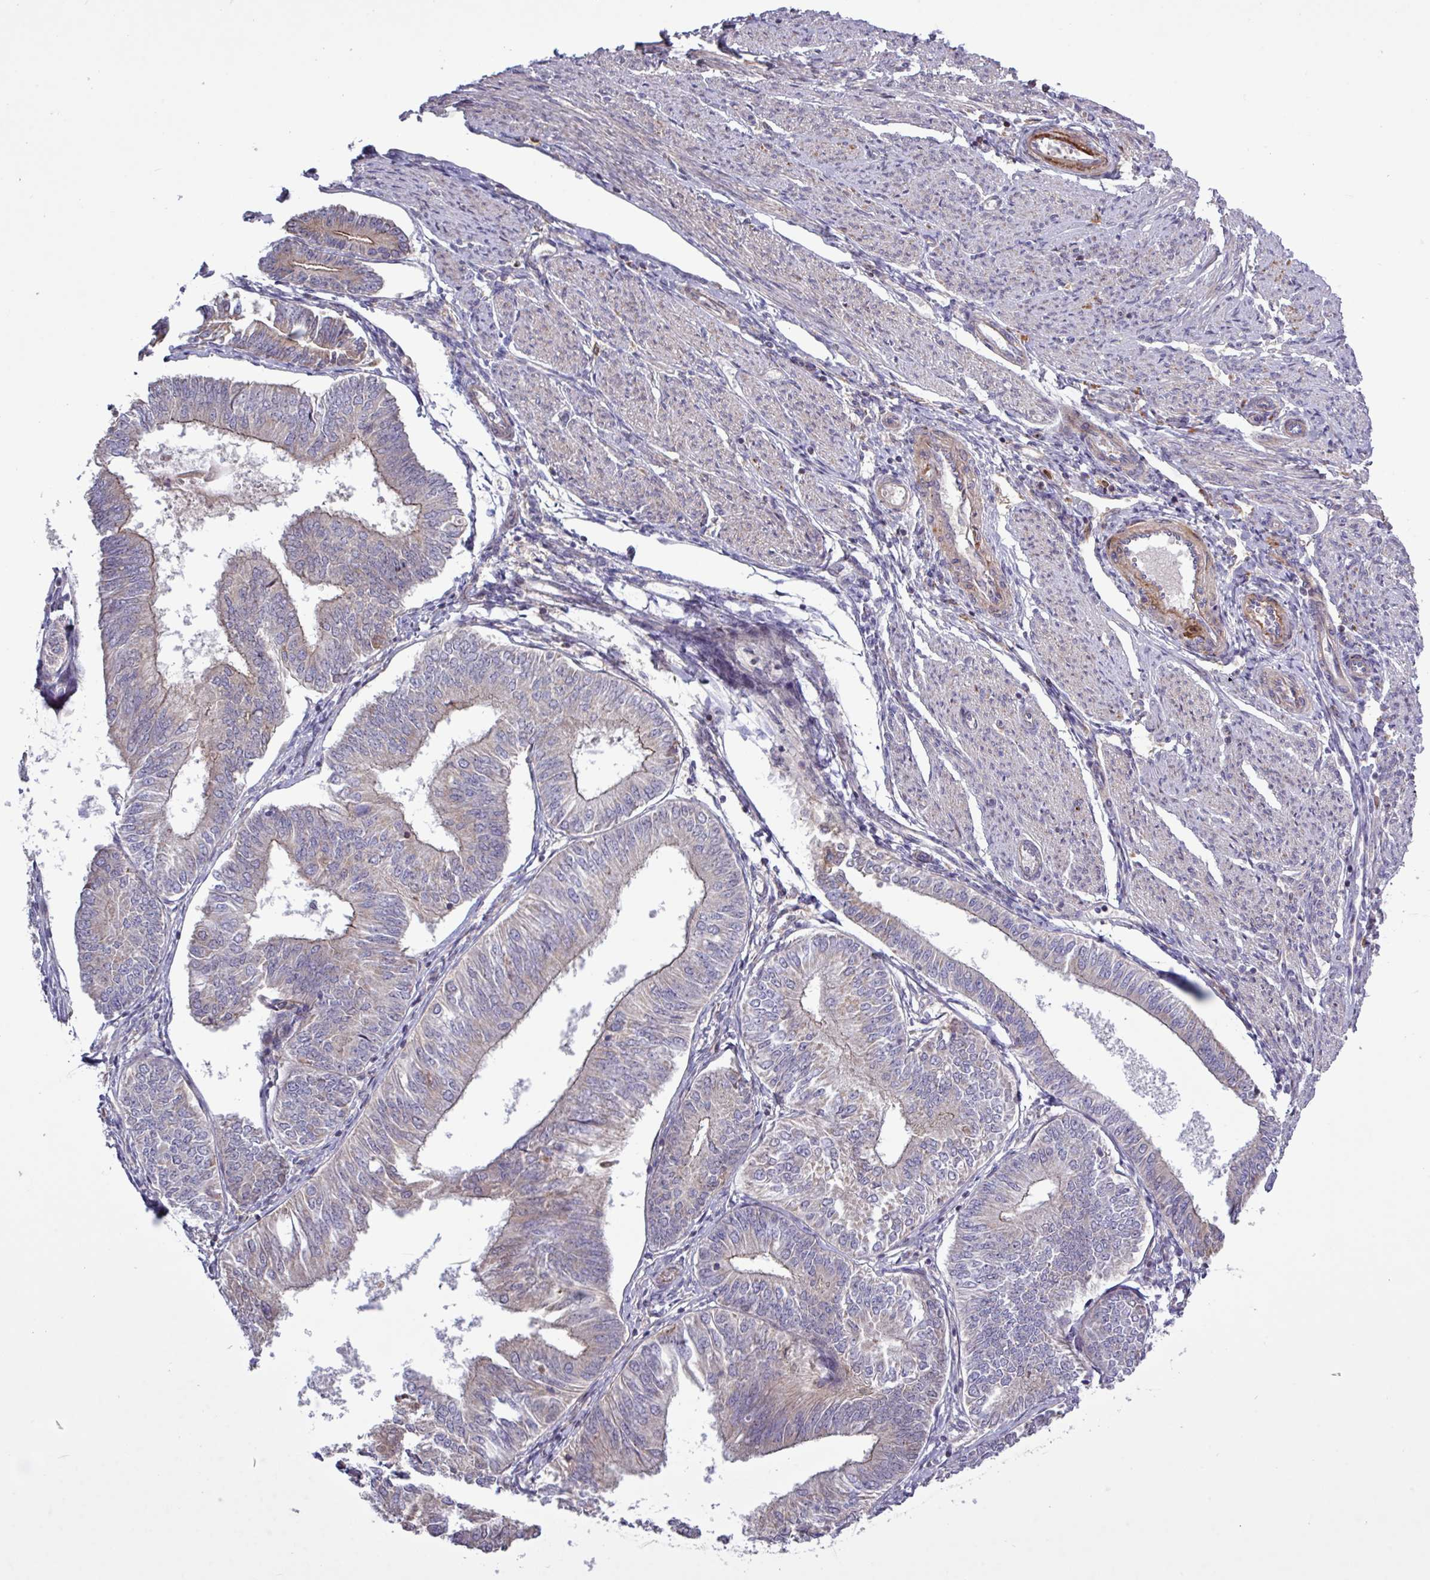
{"staining": {"intensity": "weak", "quantity": "25%-75%", "location": "cytoplasmic/membranous"}, "tissue": "endometrial cancer", "cell_type": "Tumor cells", "image_type": "cancer", "snomed": [{"axis": "morphology", "description": "Adenocarcinoma, NOS"}, {"axis": "topography", "description": "Endometrium"}], "caption": "IHC image of human endometrial cancer (adenocarcinoma) stained for a protein (brown), which shows low levels of weak cytoplasmic/membranous expression in approximately 25%-75% of tumor cells.", "gene": "TNFSF12", "patient": {"sex": "female", "age": 58}}